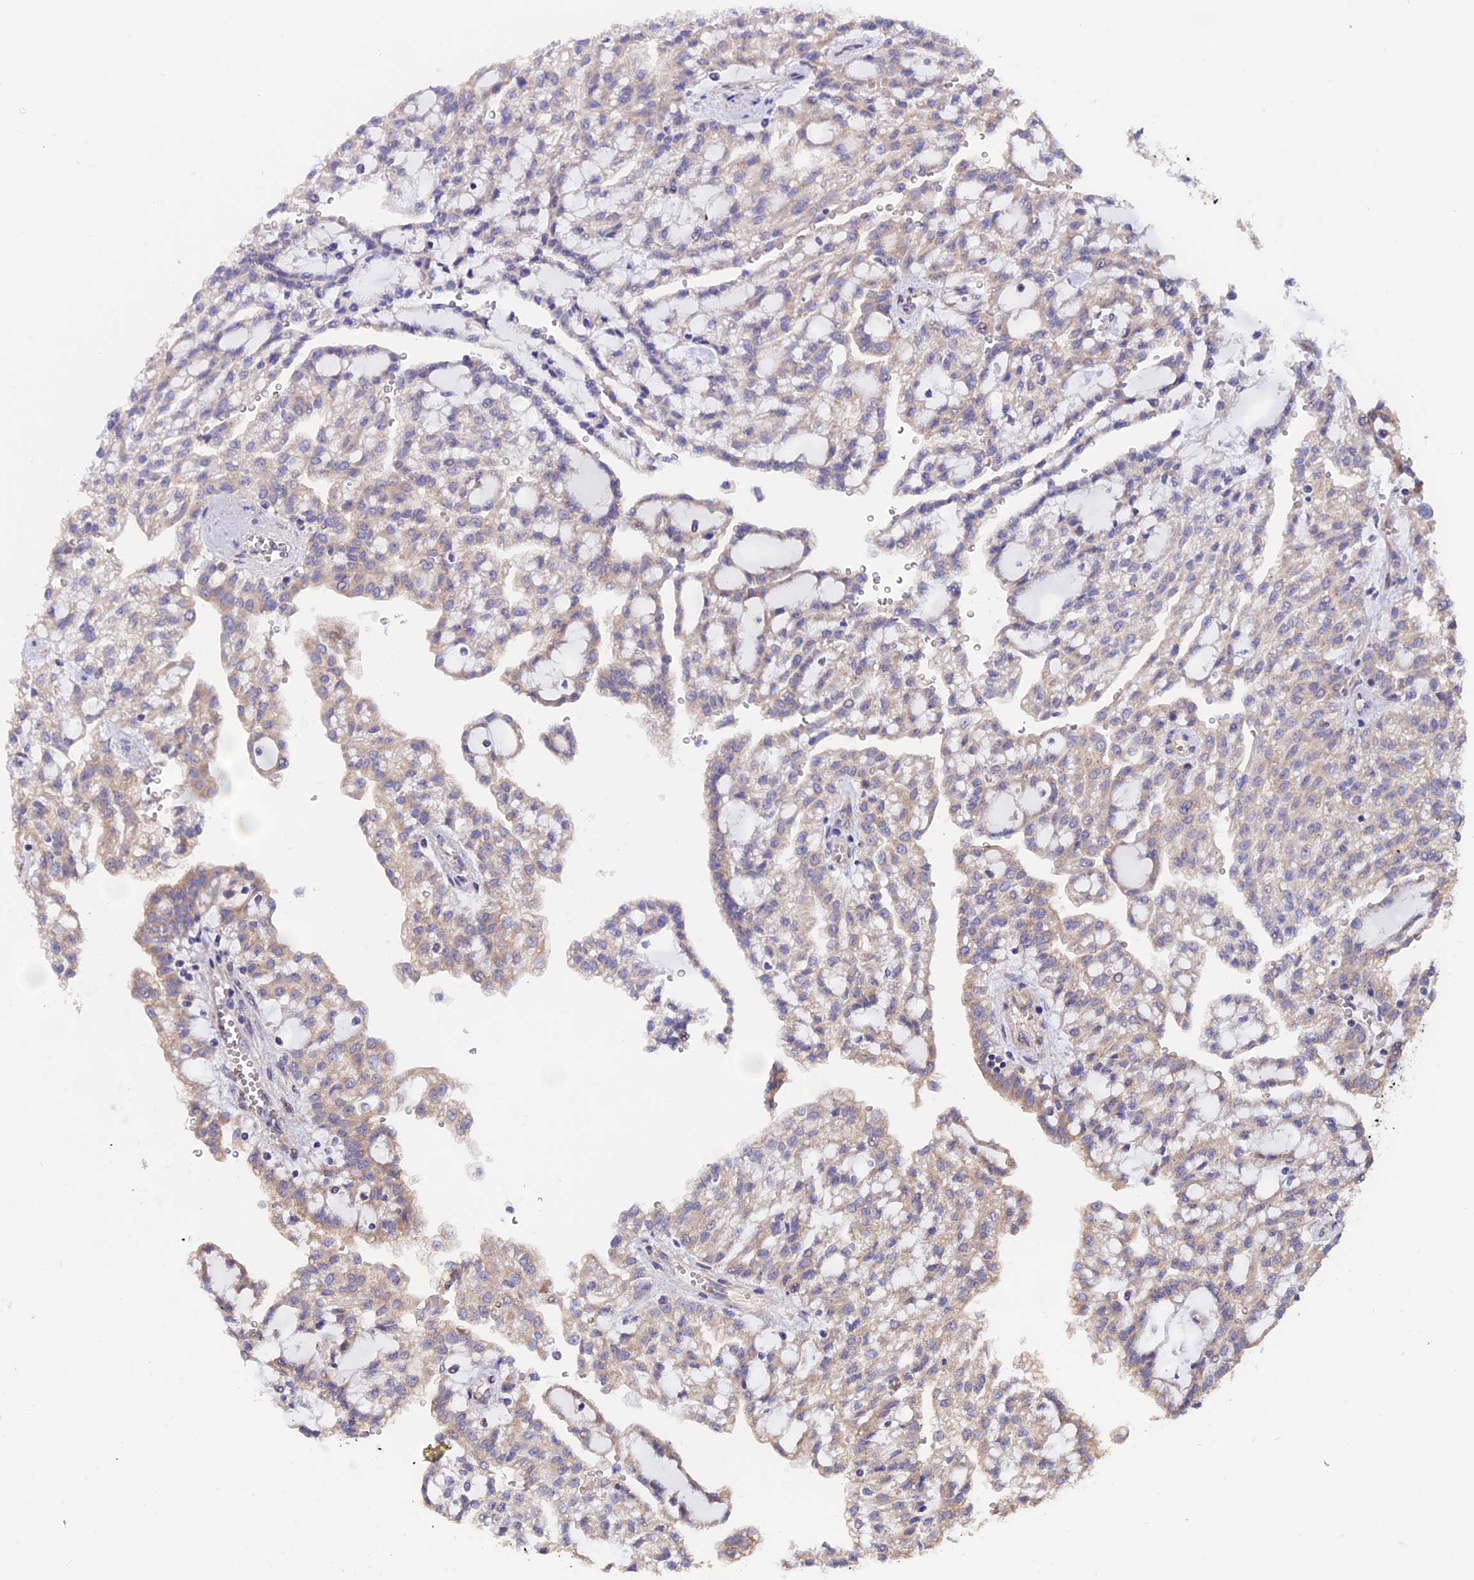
{"staining": {"intensity": "weak", "quantity": "25%-75%", "location": "cytoplasmic/membranous"}, "tissue": "renal cancer", "cell_type": "Tumor cells", "image_type": "cancer", "snomed": [{"axis": "morphology", "description": "Adenocarcinoma, NOS"}, {"axis": "topography", "description": "Kidney"}], "caption": "Renal adenocarcinoma was stained to show a protein in brown. There is low levels of weak cytoplasmic/membranous positivity in approximately 25%-75% of tumor cells. (DAB IHC, brown staining for protein, blue staining for nuclei).", "gene": "HYCC1", "patient": {"sex": "male", "age": 63}}